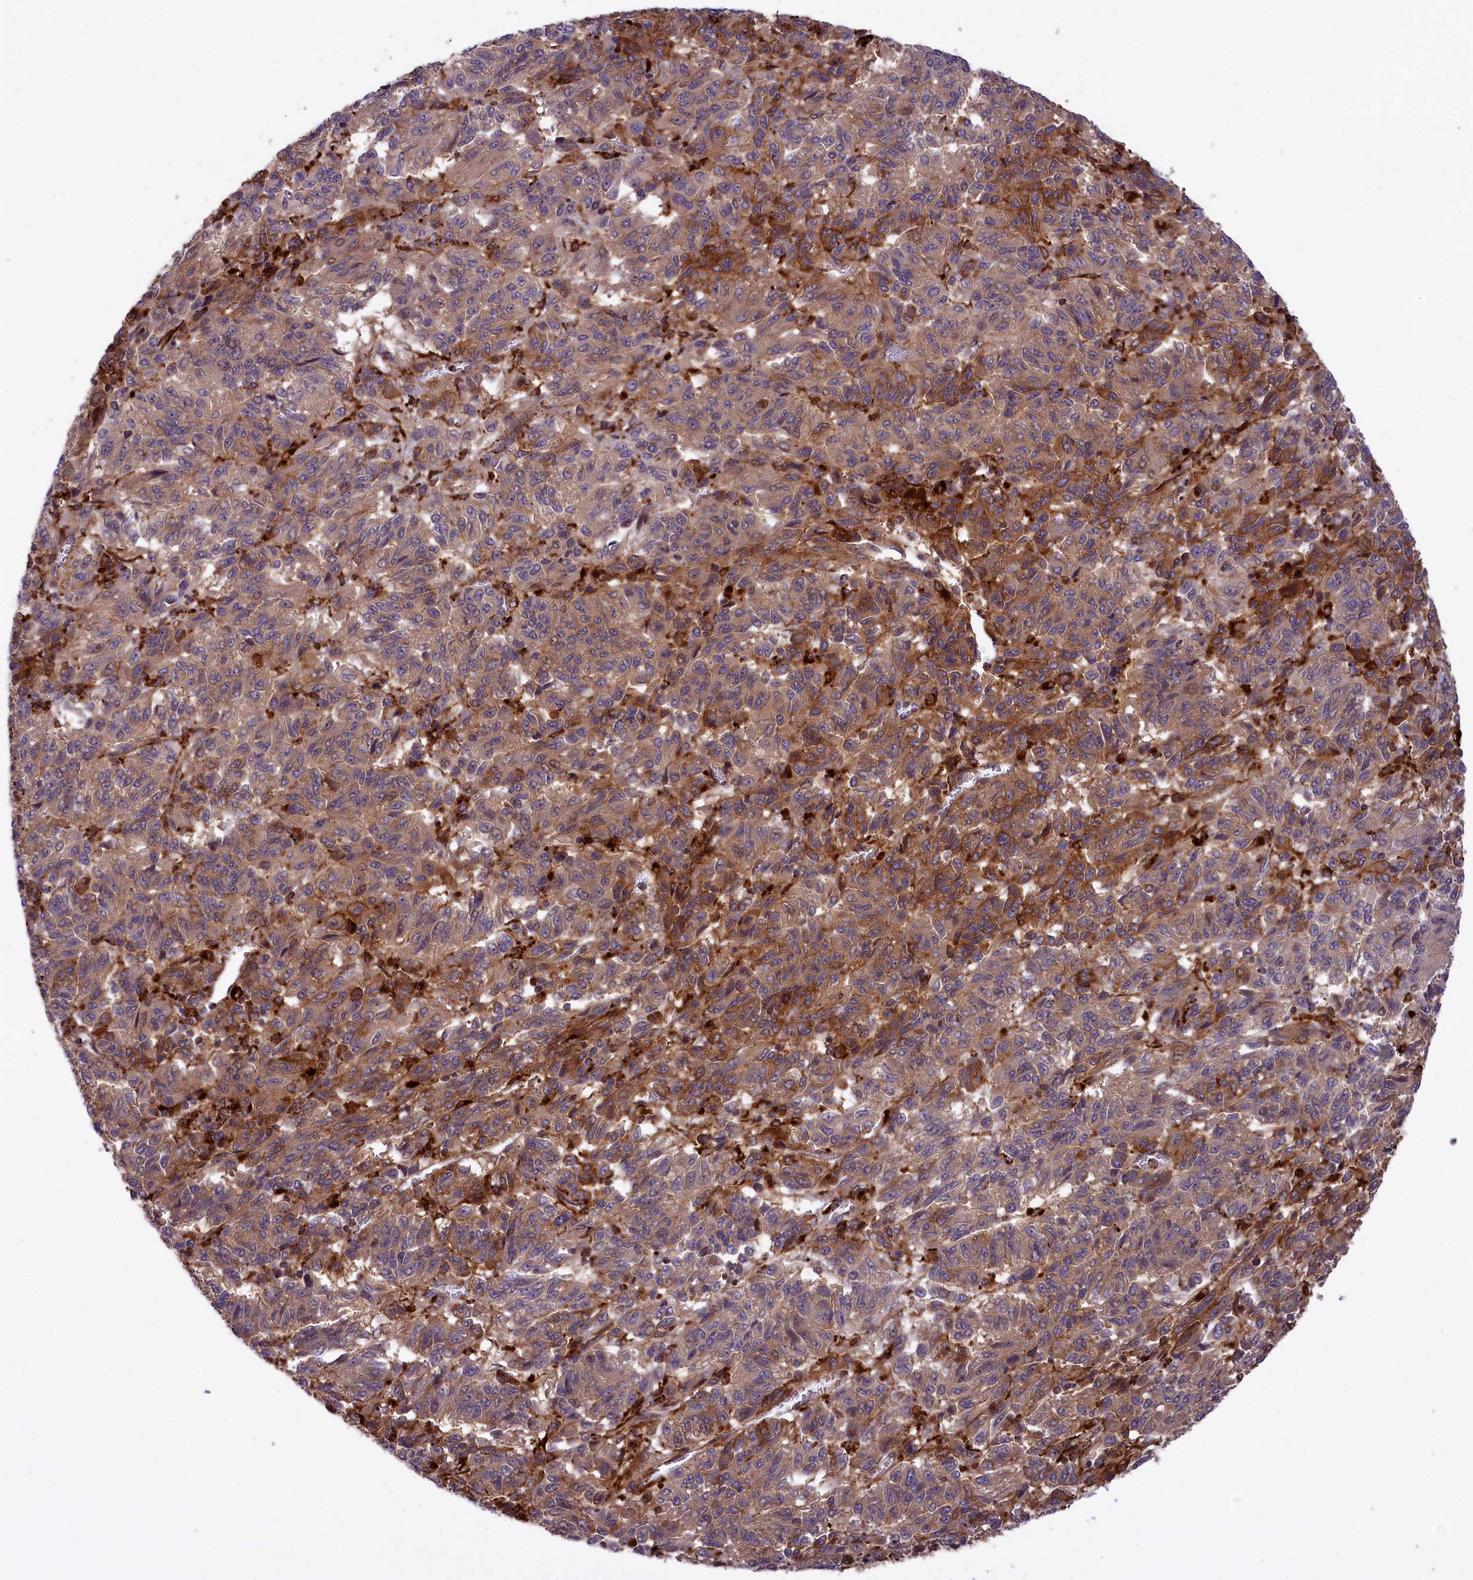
{"staining": {"intensity": "moderate", "quantity": "25%-75%", "location": "cytoplasmic/membranous"}, "tissue": "melanoma", "cell_type": "Tumor cells", "image_type": "cancer", "snomed": [{"axis": "morphology", "description": "Malignant melanoma, Metastatic site"}, {"axis": "topography", "description": "Lung"}], "caption": "Malignant melanoma (metastatic site) stained with DAB immunohistochemistry (IHC) reveals medium levels of moderate cytoplasmic/membranous staining in approximately 25%-75% of tumor cells.", "gene": "MAN2B1", "patient": {"sex": "male", "age": 64}}